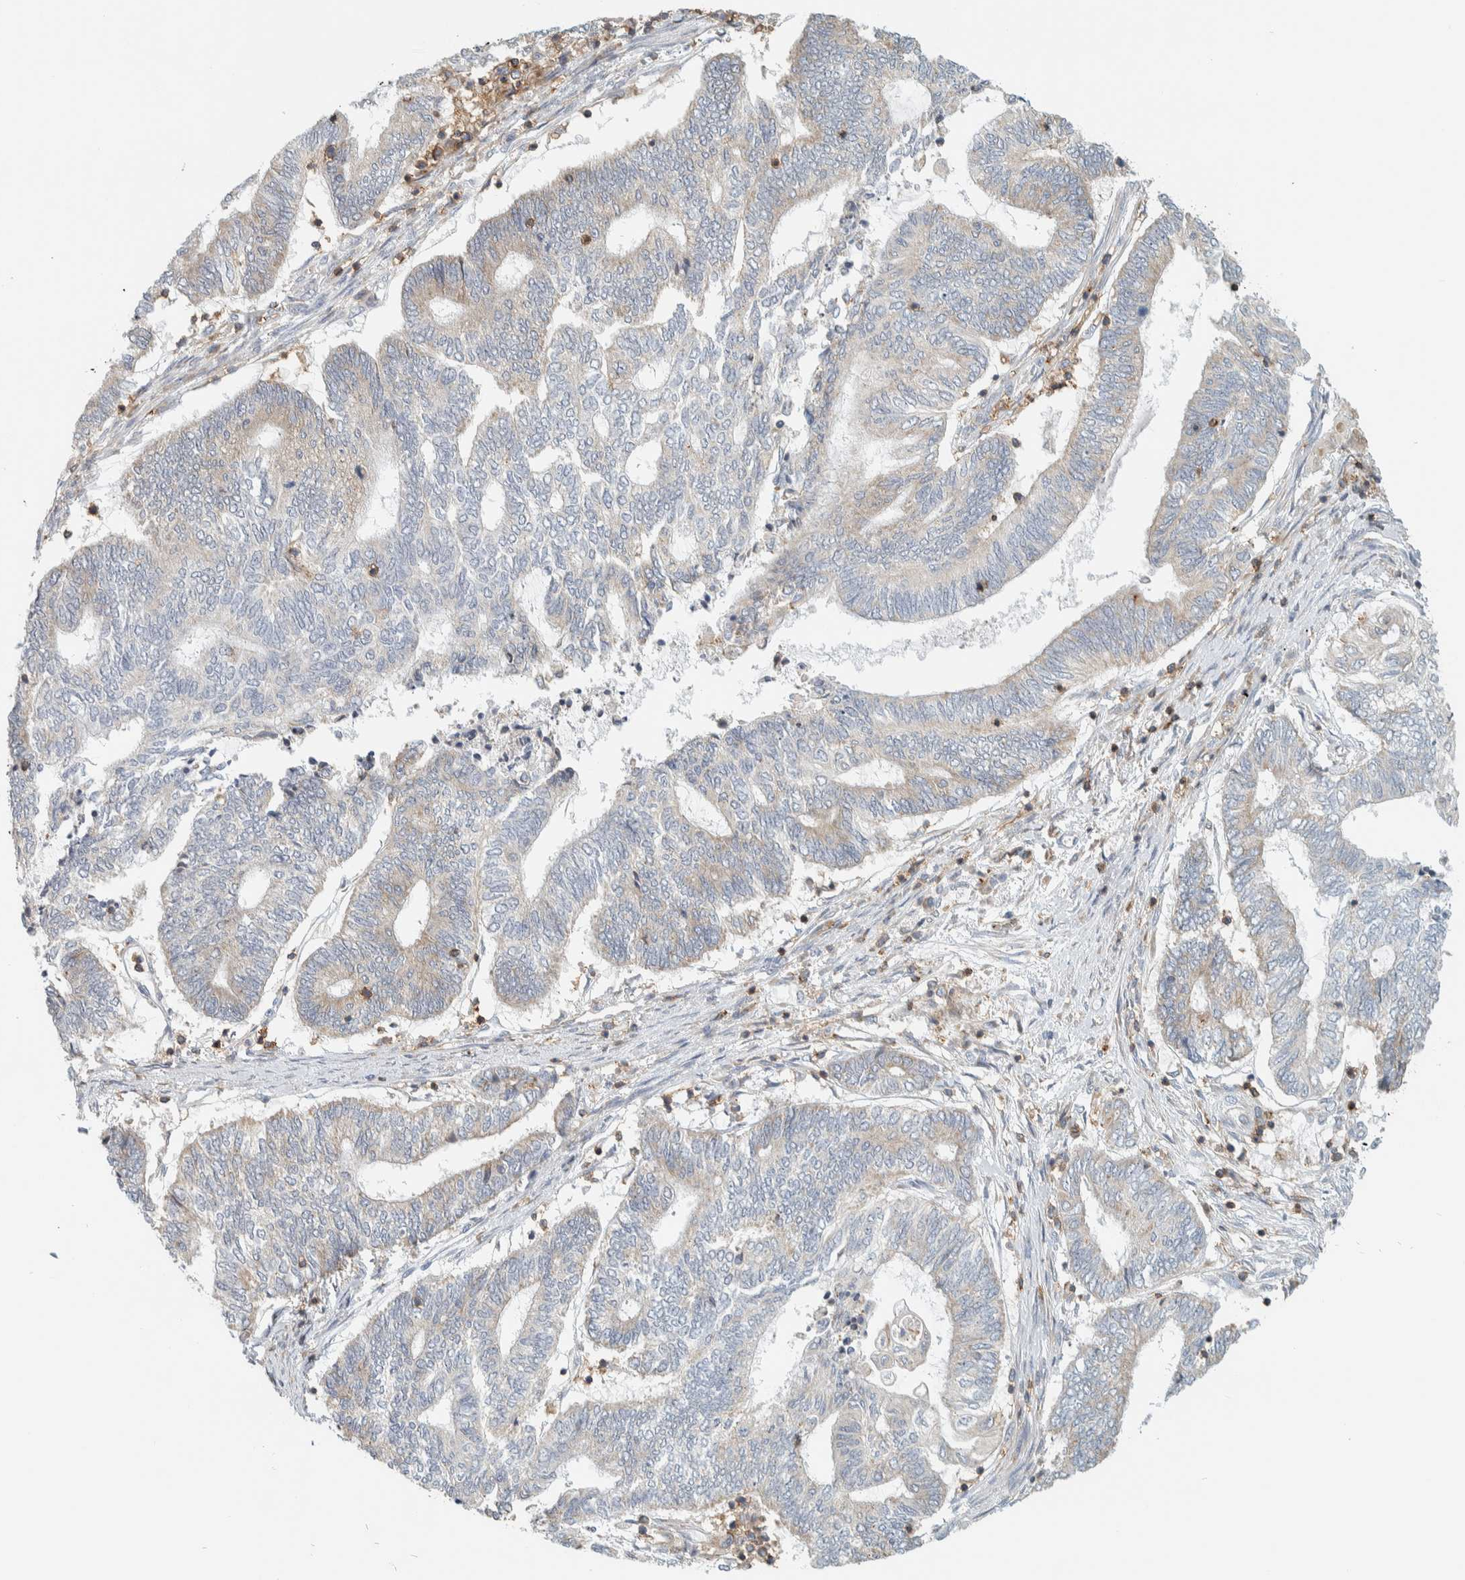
{"staining": {"intensity": "negative", "quantity": "none", "location": "none"}, "tissue": "endometrial cancer", "cell_type": "Tumor cells", "image_type": "cancer", "snomed": [{"axis": "morphology", "description": "Adenocarcinoma, NOS"}, {"axis": "topography", "description": "Uterus"}, {"axis": "topography", "description": "Endometrium"}], "caption": "Immunohistochemical staining of human endometrial cancer (adenocarcinoma) exhibits no significant positivity in tumor cells.", "gene": "CCDC57", "patient": {"sex": "female", "age": 70}}